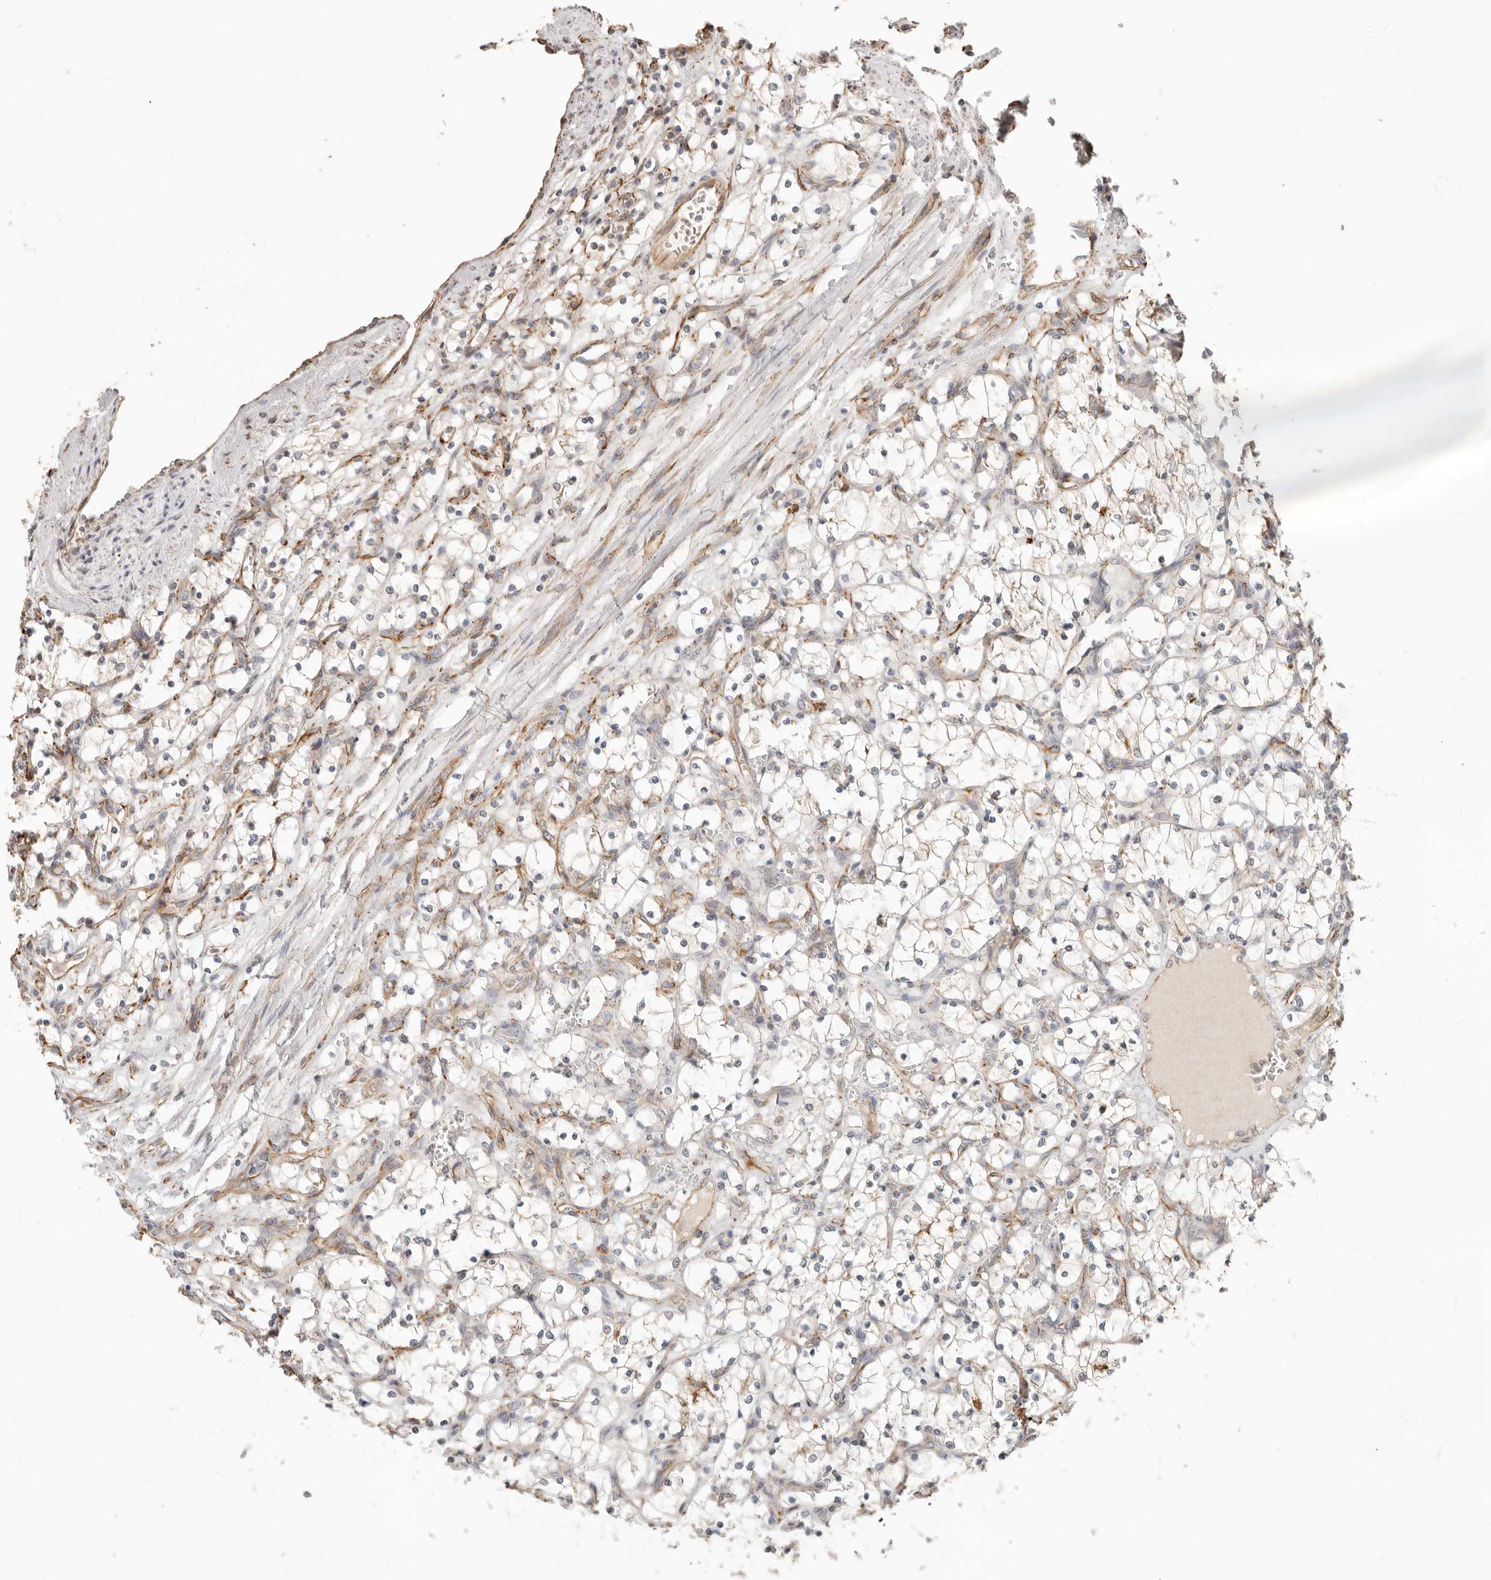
{"staining": {"intensity": "negative", "quantity": "none", "location": "none"}, "tissue": "renal cancer", "cell_type": "Tumor cells", "image_type": "cancer", "snomed": [{"axis": "morphology", "description": "Adenocarcinoma, NOS"}, {"axis": "topography", "description": "Kidney"}], "caption": "IHC of human renal adenocarcinoma exhibits no staining in tumor cells.", "gene": "SPRING1", "patient": {"sex": "female", "age": 69}}